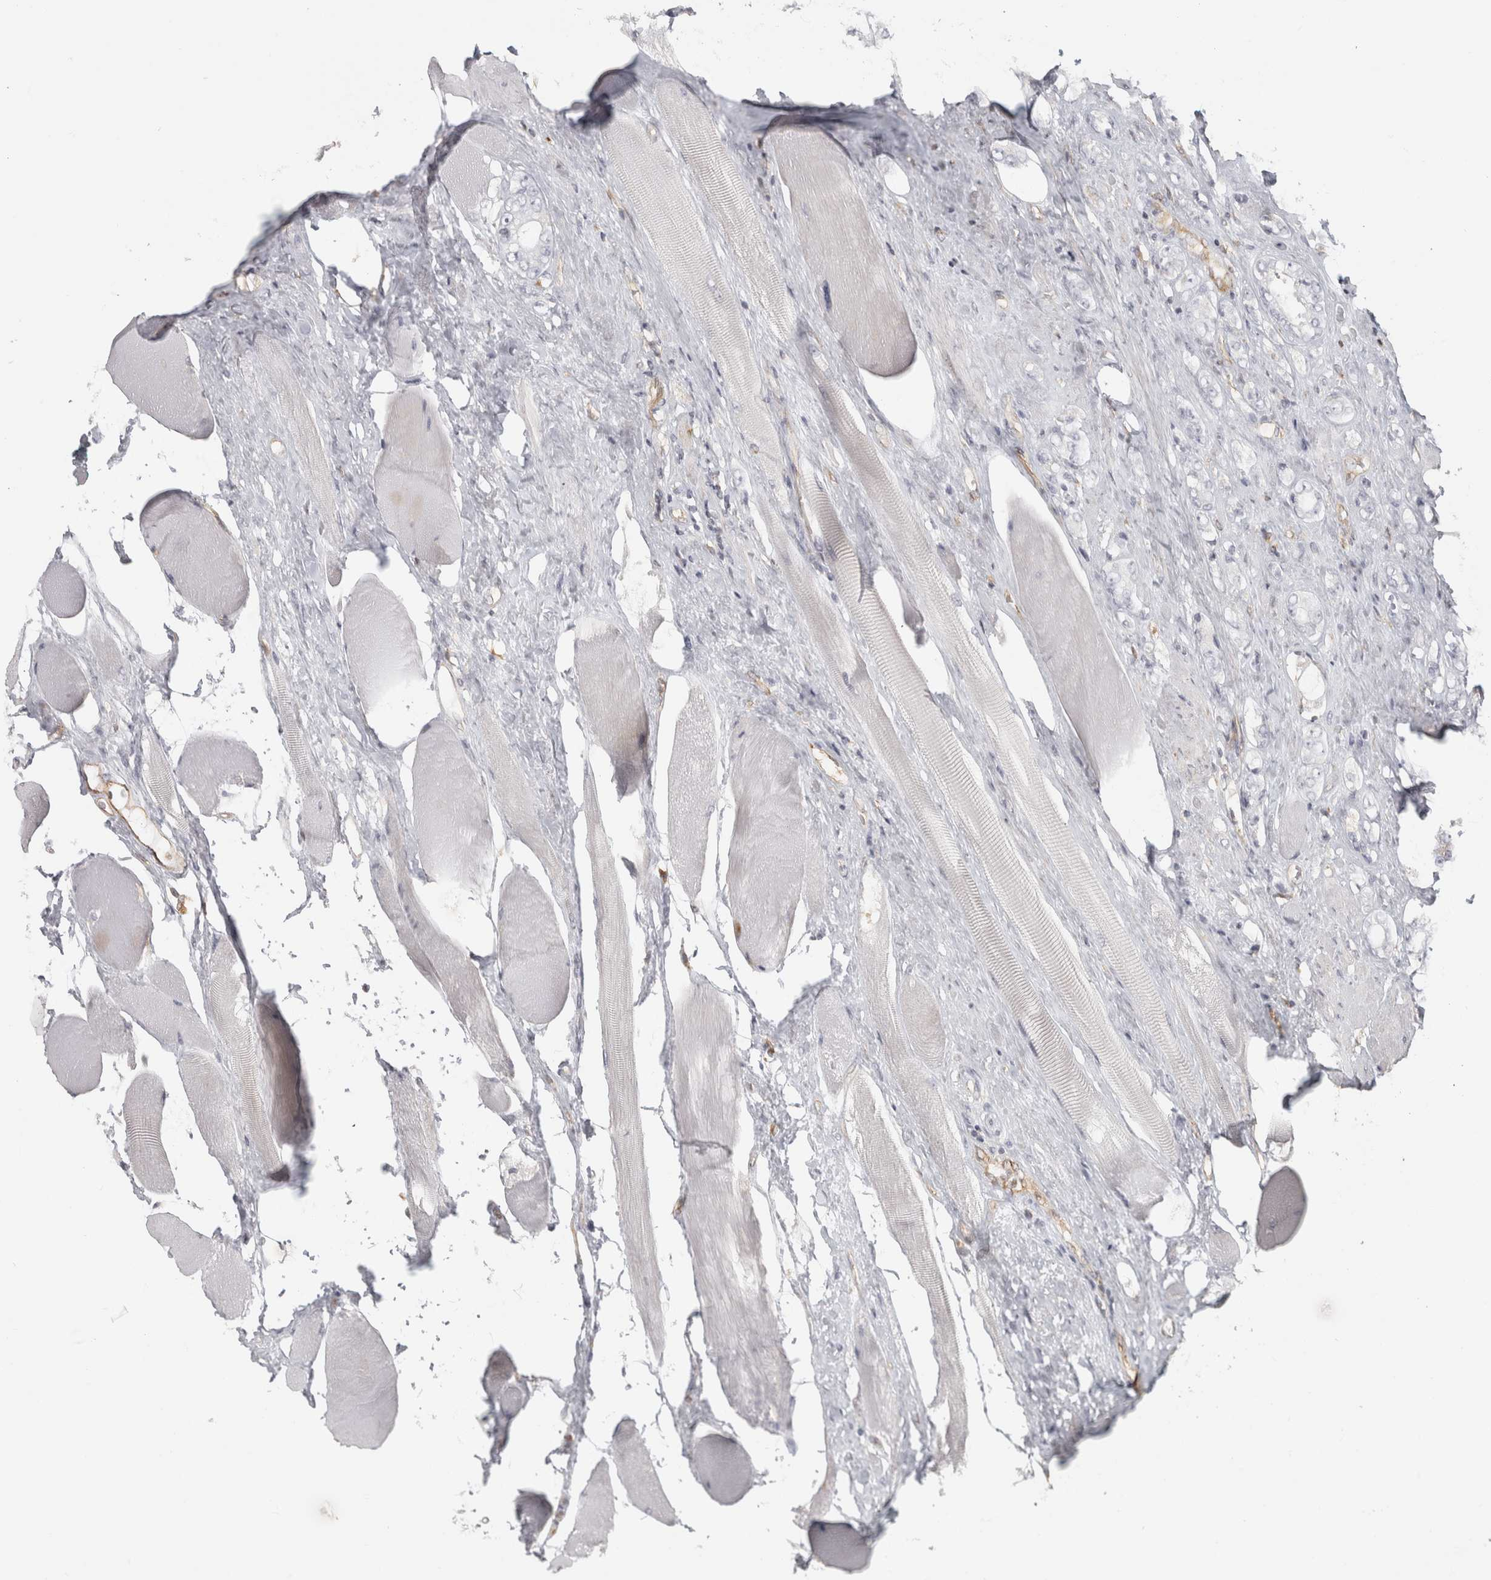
{"staining": {"intensity": "negative", "quantity": "none", "location": "none"}, "tissue": "prostate cancer", "cell_type": "Tumor cells", "image_type": "cancer", "snomed": [{"axis": "morphology", "description": "Adenocarcinoma, High grade"}, {"axis": "topography", "description": "Prostate"}], "caption": "Micrograph shows no protein expression in tumor cells of high-grade adenocarcinoma (prostate) tissue. The staining was performed using DAB (3,3'-diaminobenzidine) to visualize the protein expression in brown, while the nuclei were stained in blue with hematoxylin (Magnification: 20x).", "gene": "HLA-E", "patient": {"sex": "male", "age": 61}}